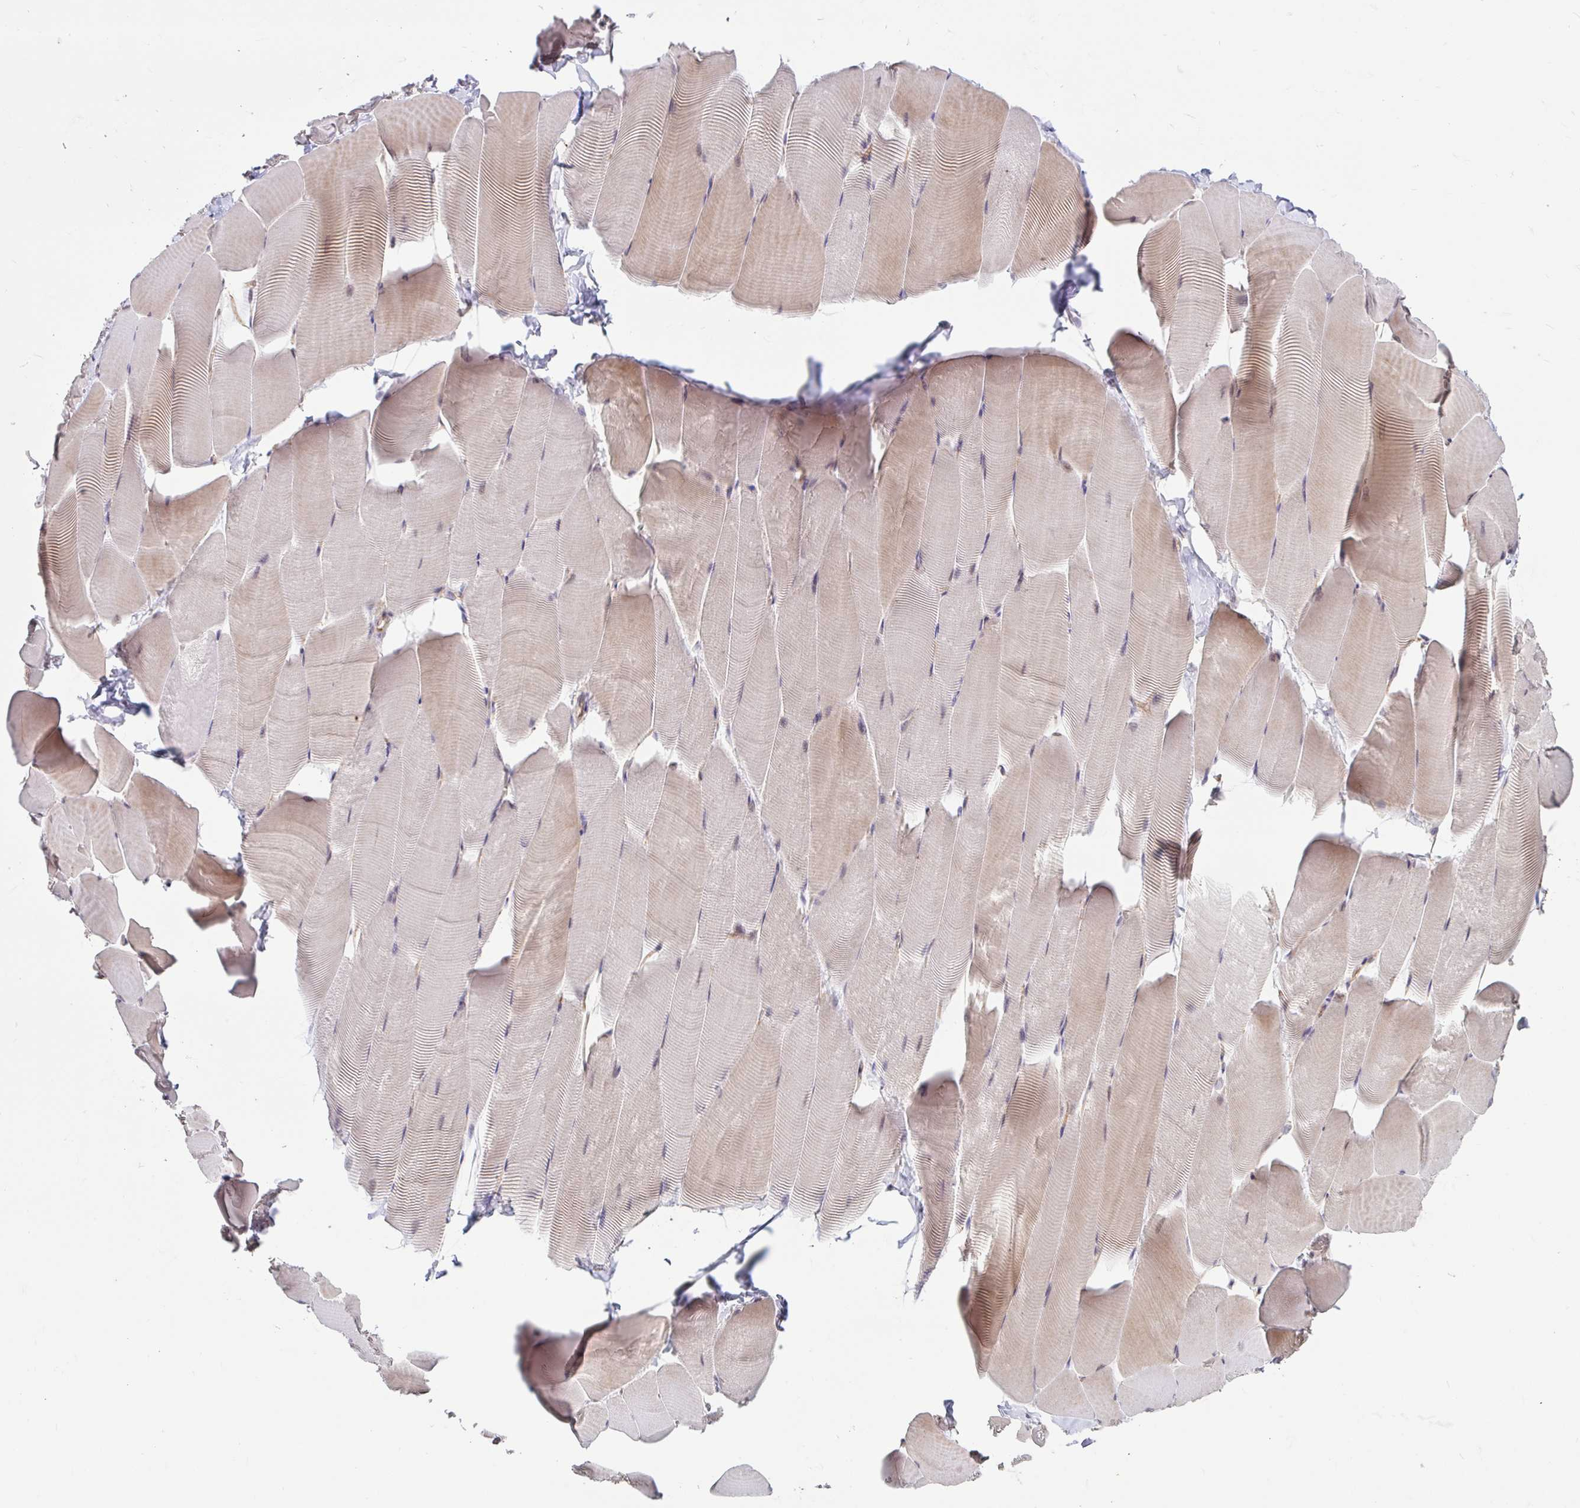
{"staining": {"intensity": "weak", "quantity": "25%-75%", "location": "cytoplasmic/membranous,nuclear"}, "tissue": "skeletal muscle", "cell_type": "Myocytes", "image_type": "normal", "snomed": [{"axis": "morphology", "description": "Normal tissue, NOS"}, {"axis": "topography", "description": "Skeletal muscle"}], "caption": "A brown stain labels weak cytoplasmic/membranous,nuclear expression of a protein in myocytes of unremarkable human skeletal muscle.", "gene": "STYXL1", "patient": {"sex": "male", "age": 25}}